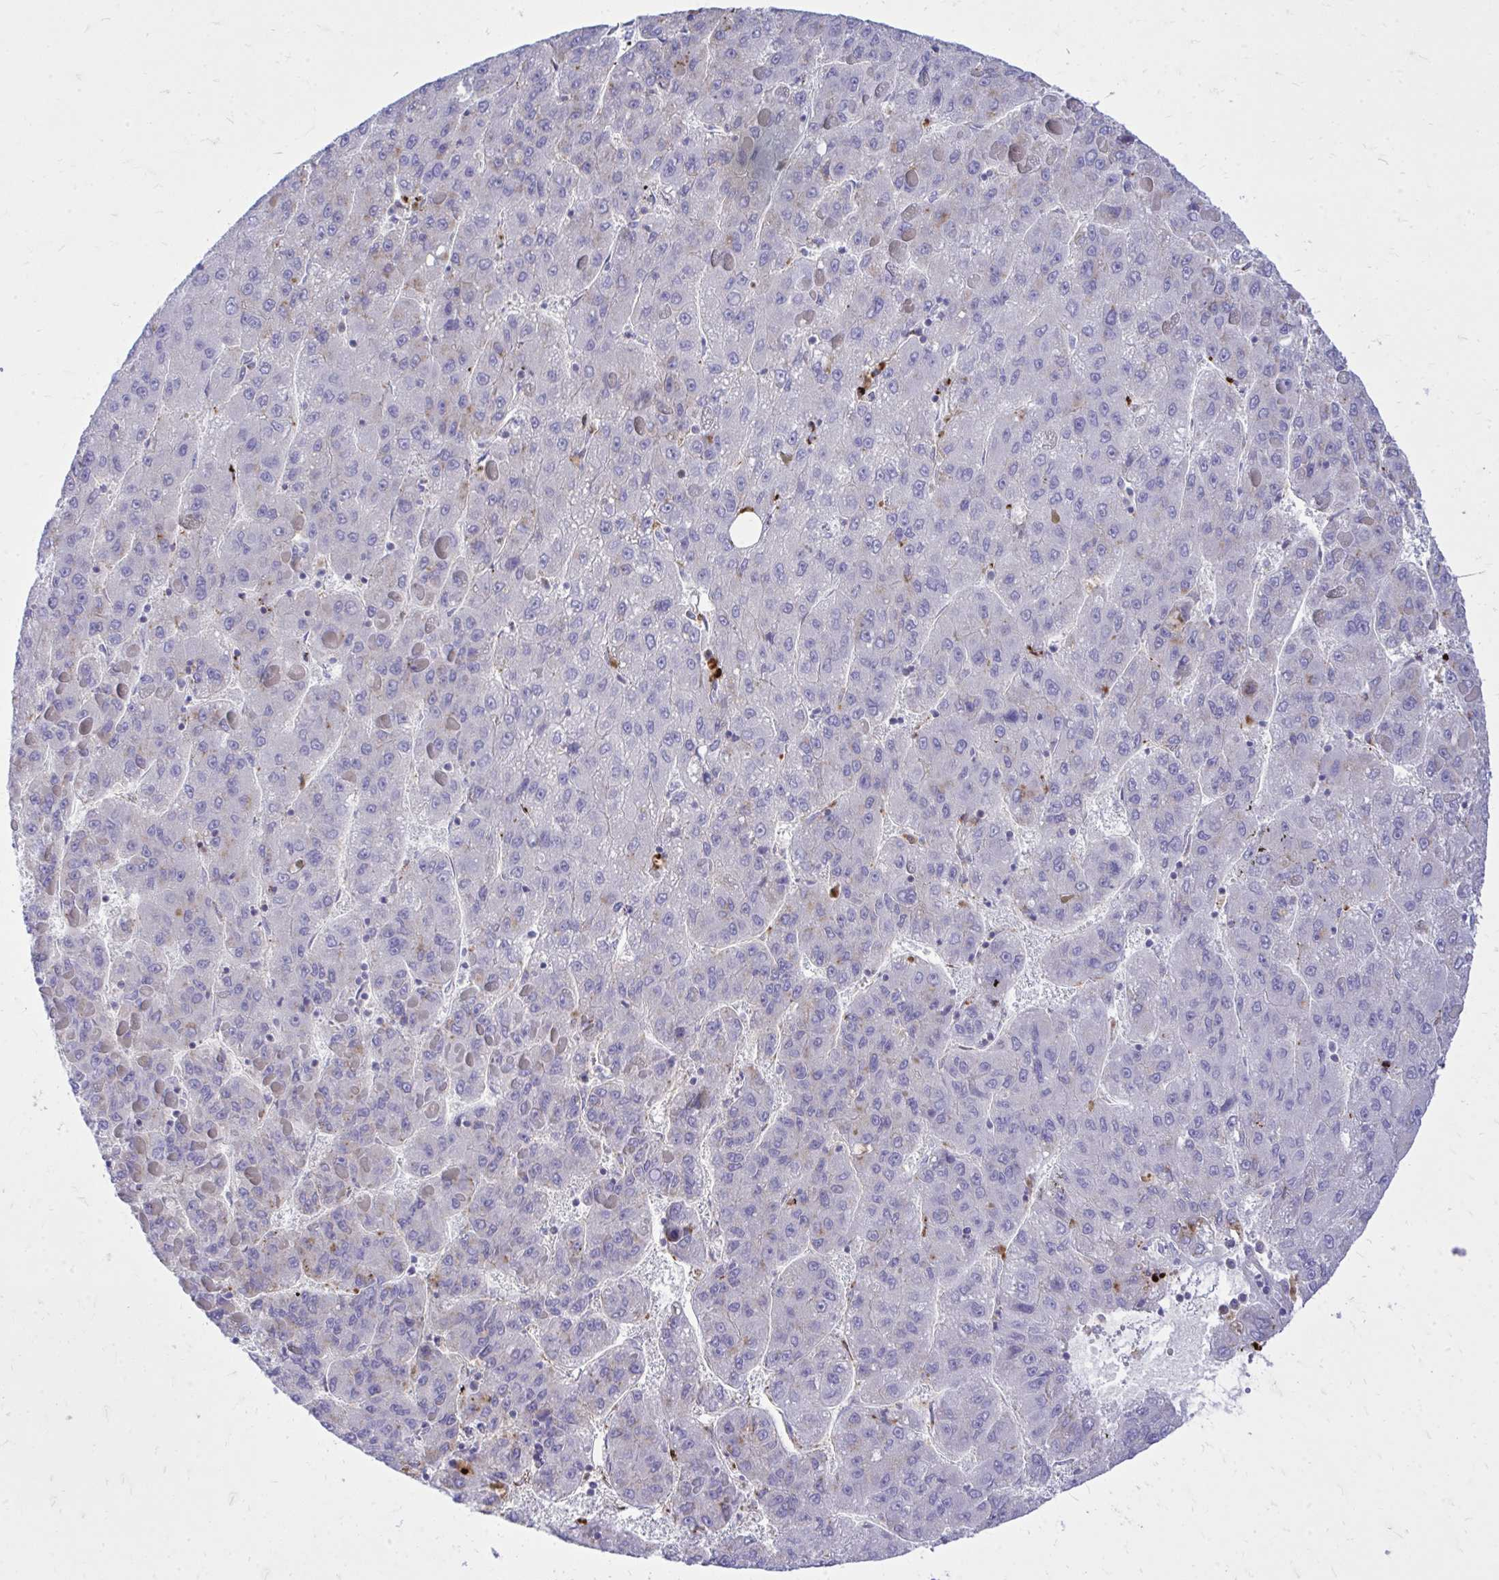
{"staining": {"intensity": "weak", "quantity": "<25%", "location": "cytoplasmic/membranous"}, "tissue": "liver cancer", "cell_type": "Tumor cells", "image_type": "cancer", "snomed": [{"axis": "morphology", "description": "Carcinoma, Hepatocellular, NOS"}, {"axis": "topography", "description": "Liver"}], "caption": "Immunohistochemical staining of human liver cancer reveals no significant expression in tumor cells.", "gene": "TP53I11", "patient": {"sex": "female", "age": 82}}